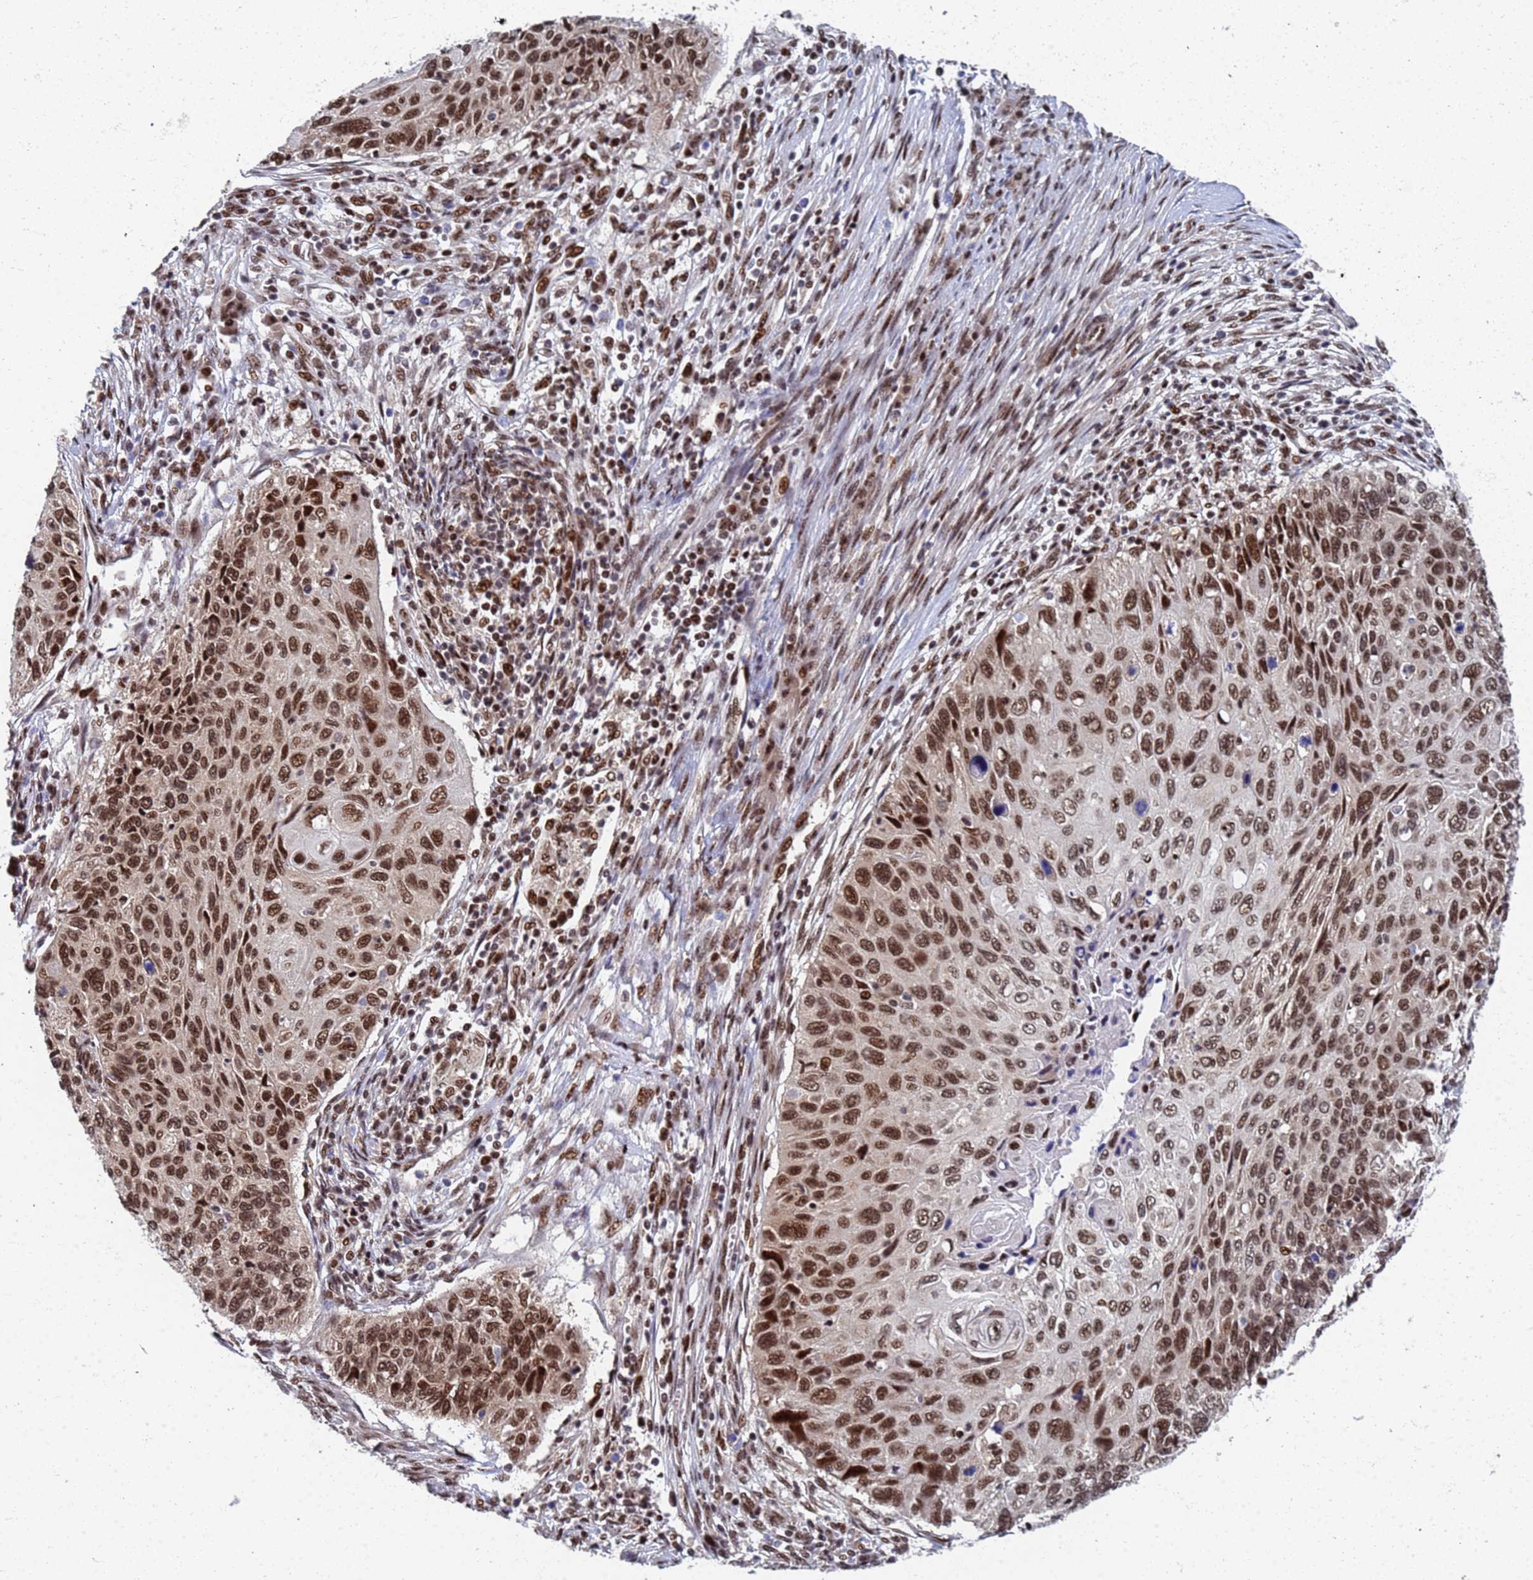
{"staining": {"intensity": "strong", "quantity": ">75%", "location": "nuclear"}, "tissue": "cervical cancer", "cell_type": "Tumor cells", "image_type": "cancer", "snomed": [{"axis": "morphology", "description": "Squamous cell carcinoma, NOS"}, {"axis": "topography", "description": "Cervix"}], "caption": "An immunohistochemistry micrograph of tumor tissue is shown. Protein staining in brown shows strong nuclear positivity in cervical cancer within tumor cells.", "gene": "AP5Z1", "patient": {"sex": "female", "age": 70}}